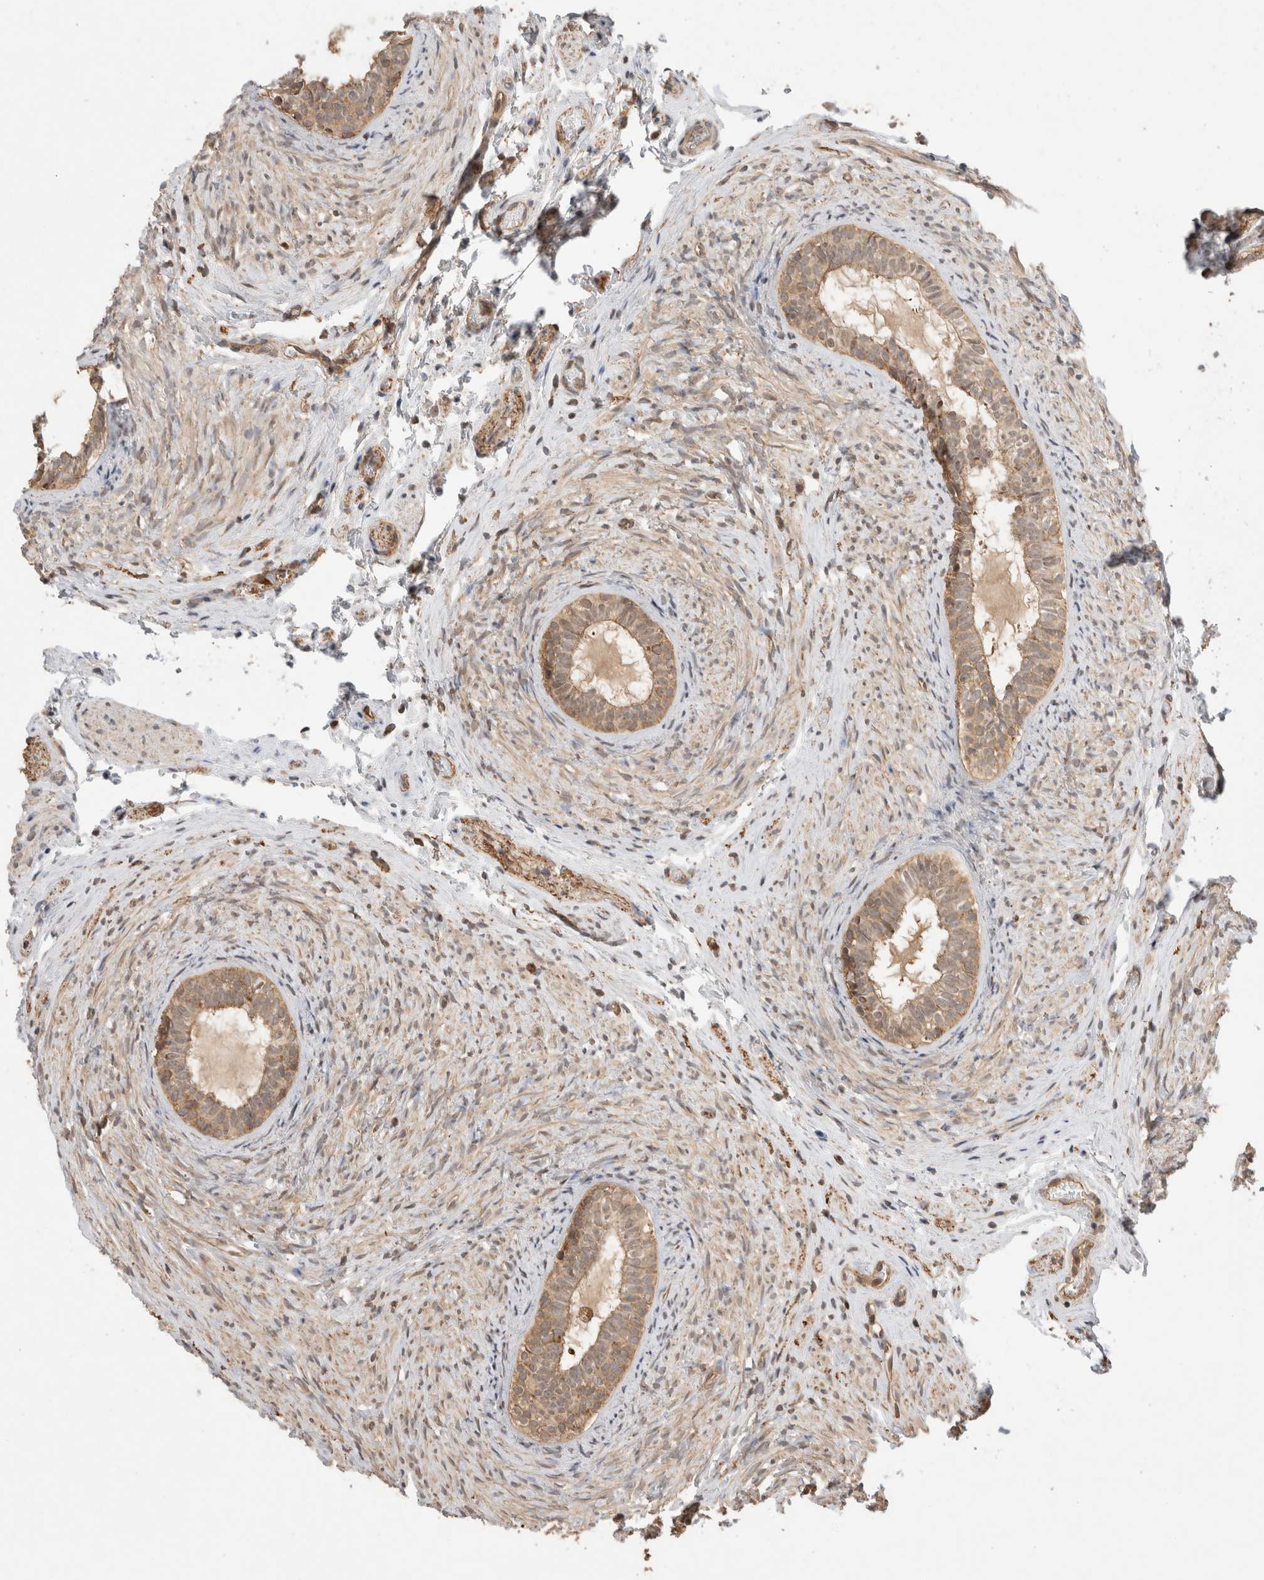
{"staining": {"intensity": "strong", "quantity": "25%-75%", "location": "cytoplasmic/membranous"}, "tissue": "epididymis", "cell_type": "Glandular cells", "image_type": "normal", "snomed": [{"axis": "morphology", "description": "Normal tissue, NOS"}, {"axis": "topography", "description": "Epididymis"}], "caption": "Epididymis stained with a brown dye shows strong cytoplasmic/membranous positive positivity in approximately 25%-75% of glandular cells.", "gene": "IMMP2L", "patient": {"sex": "male", "age": 5}}